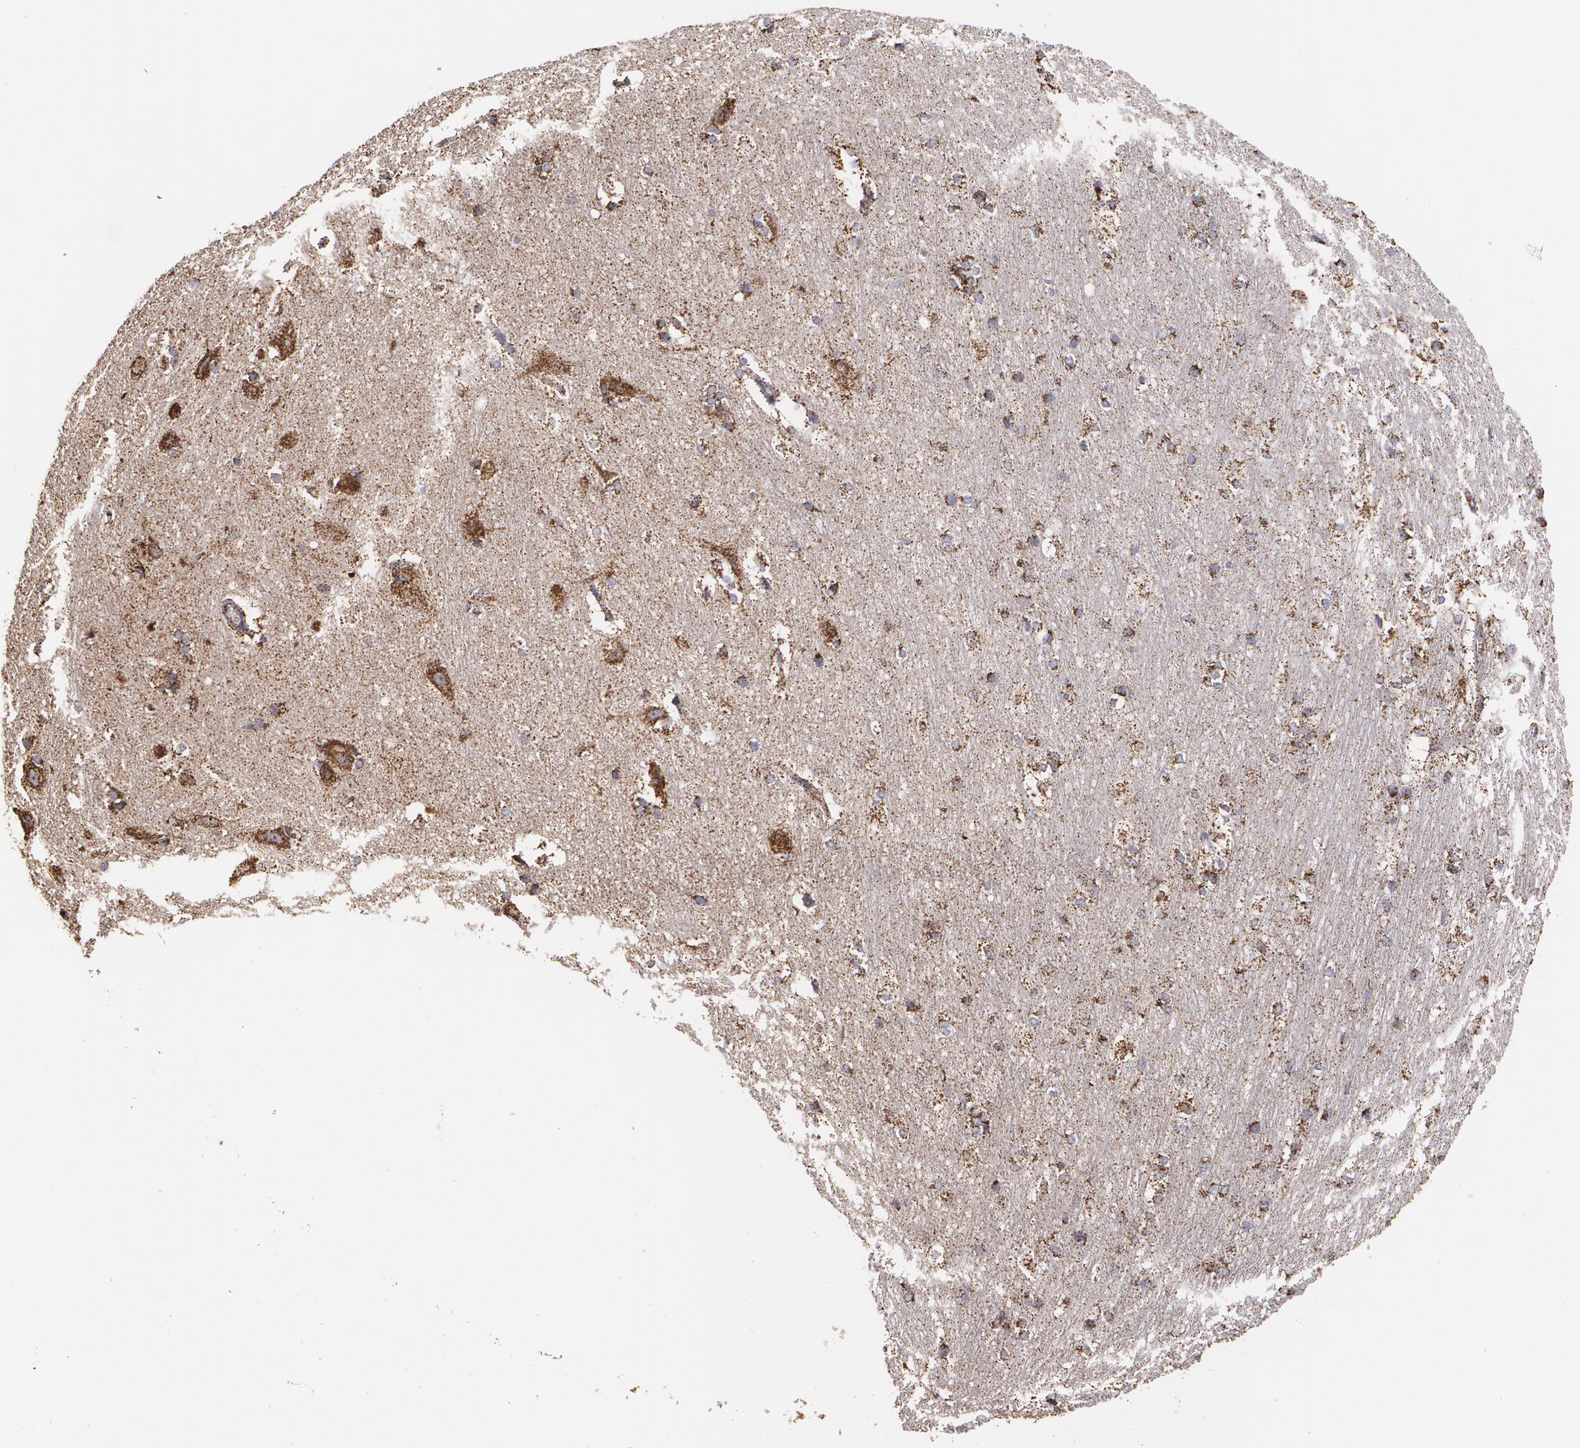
{"staining": {"intensity": "moderate", "quantity": ">75%", "location": "cytoplasmic/membranous"}, "tissue": "hippocampus", "cell_type": "Glial cells", "image_type": "normal", "snomed": [{"axis": "morphology", "description": "Normal tissue, NOS"}, {"axis": "topography", "description": "Hippocampus"}], "caption": "A brown stain highlights moderate cytoplasmic/membranous staining of a protein in glial cells of benign human hippocampus. The protein of interest is shown in brown color, while the nuclei are stained blue.", "gene": "HSPD1", "patient": {"sex": "female", "age": 19}}